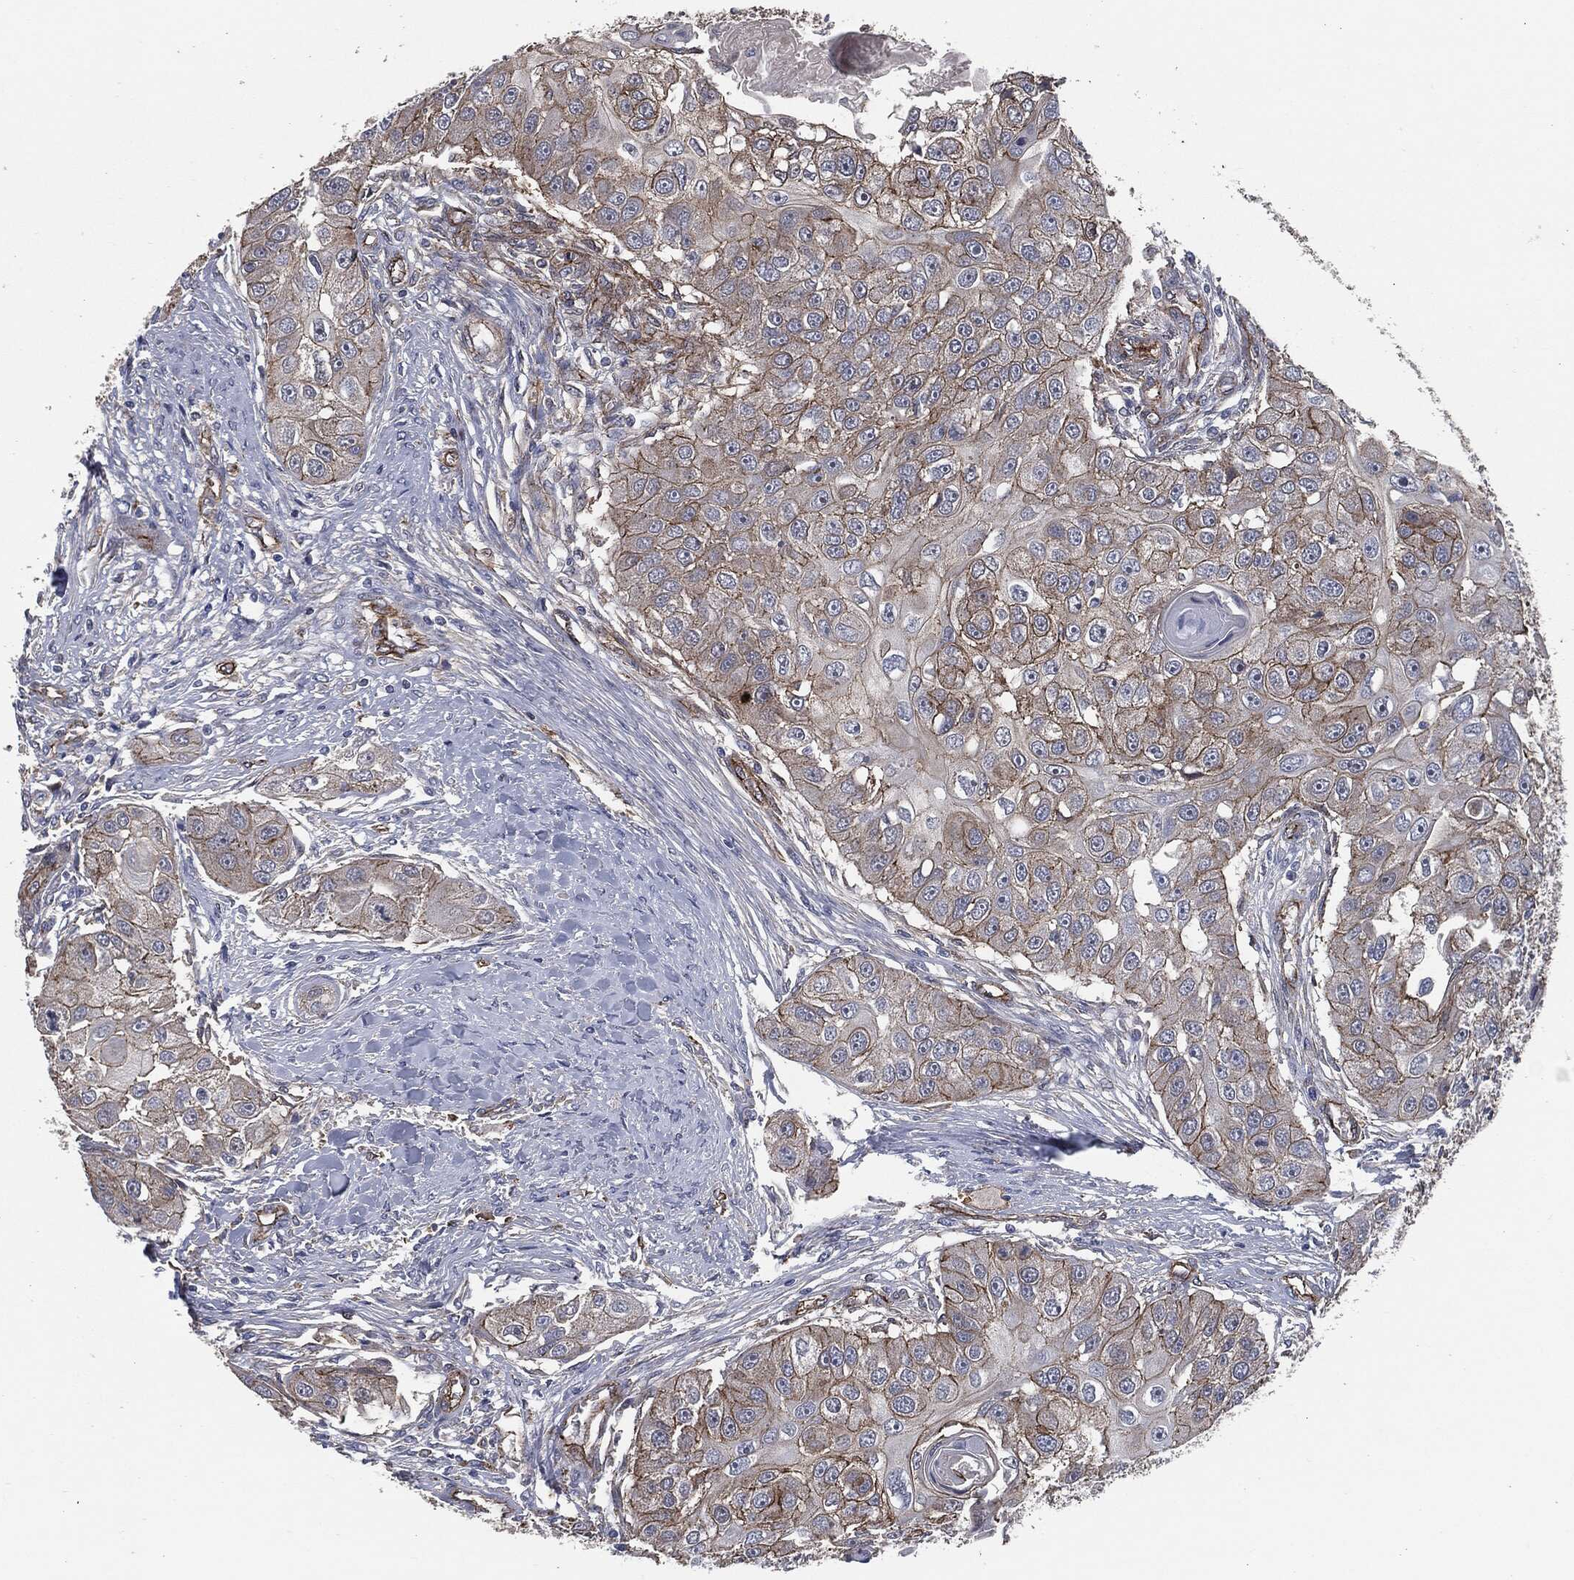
{"staining": {"intensity": "strong", "quantity": "<25%", "location": "cytoplasmic/membranous"}, "tissue": "head and neck cancer", "cell_type": "Tumor cells", "image_type": "cancer", "snomed": [{"axis": "morphology", "description": "Normal tissue, NOS"}, {"axis": "morphology", "description": "Squamous cell carcinoma, NOS"}, {"axis": "topography", "description": "Skeletal muscle"}, {"axis": "topography", "description": "Head-Neck"}], "caption": "A brown stain shows strong cytoplasmic/membranous positivity of a protein in squamous cell carcinoma (head and neck) tumor cells.", "gene": "SVIL", "patient": {"sex": "male", "age": 51}}